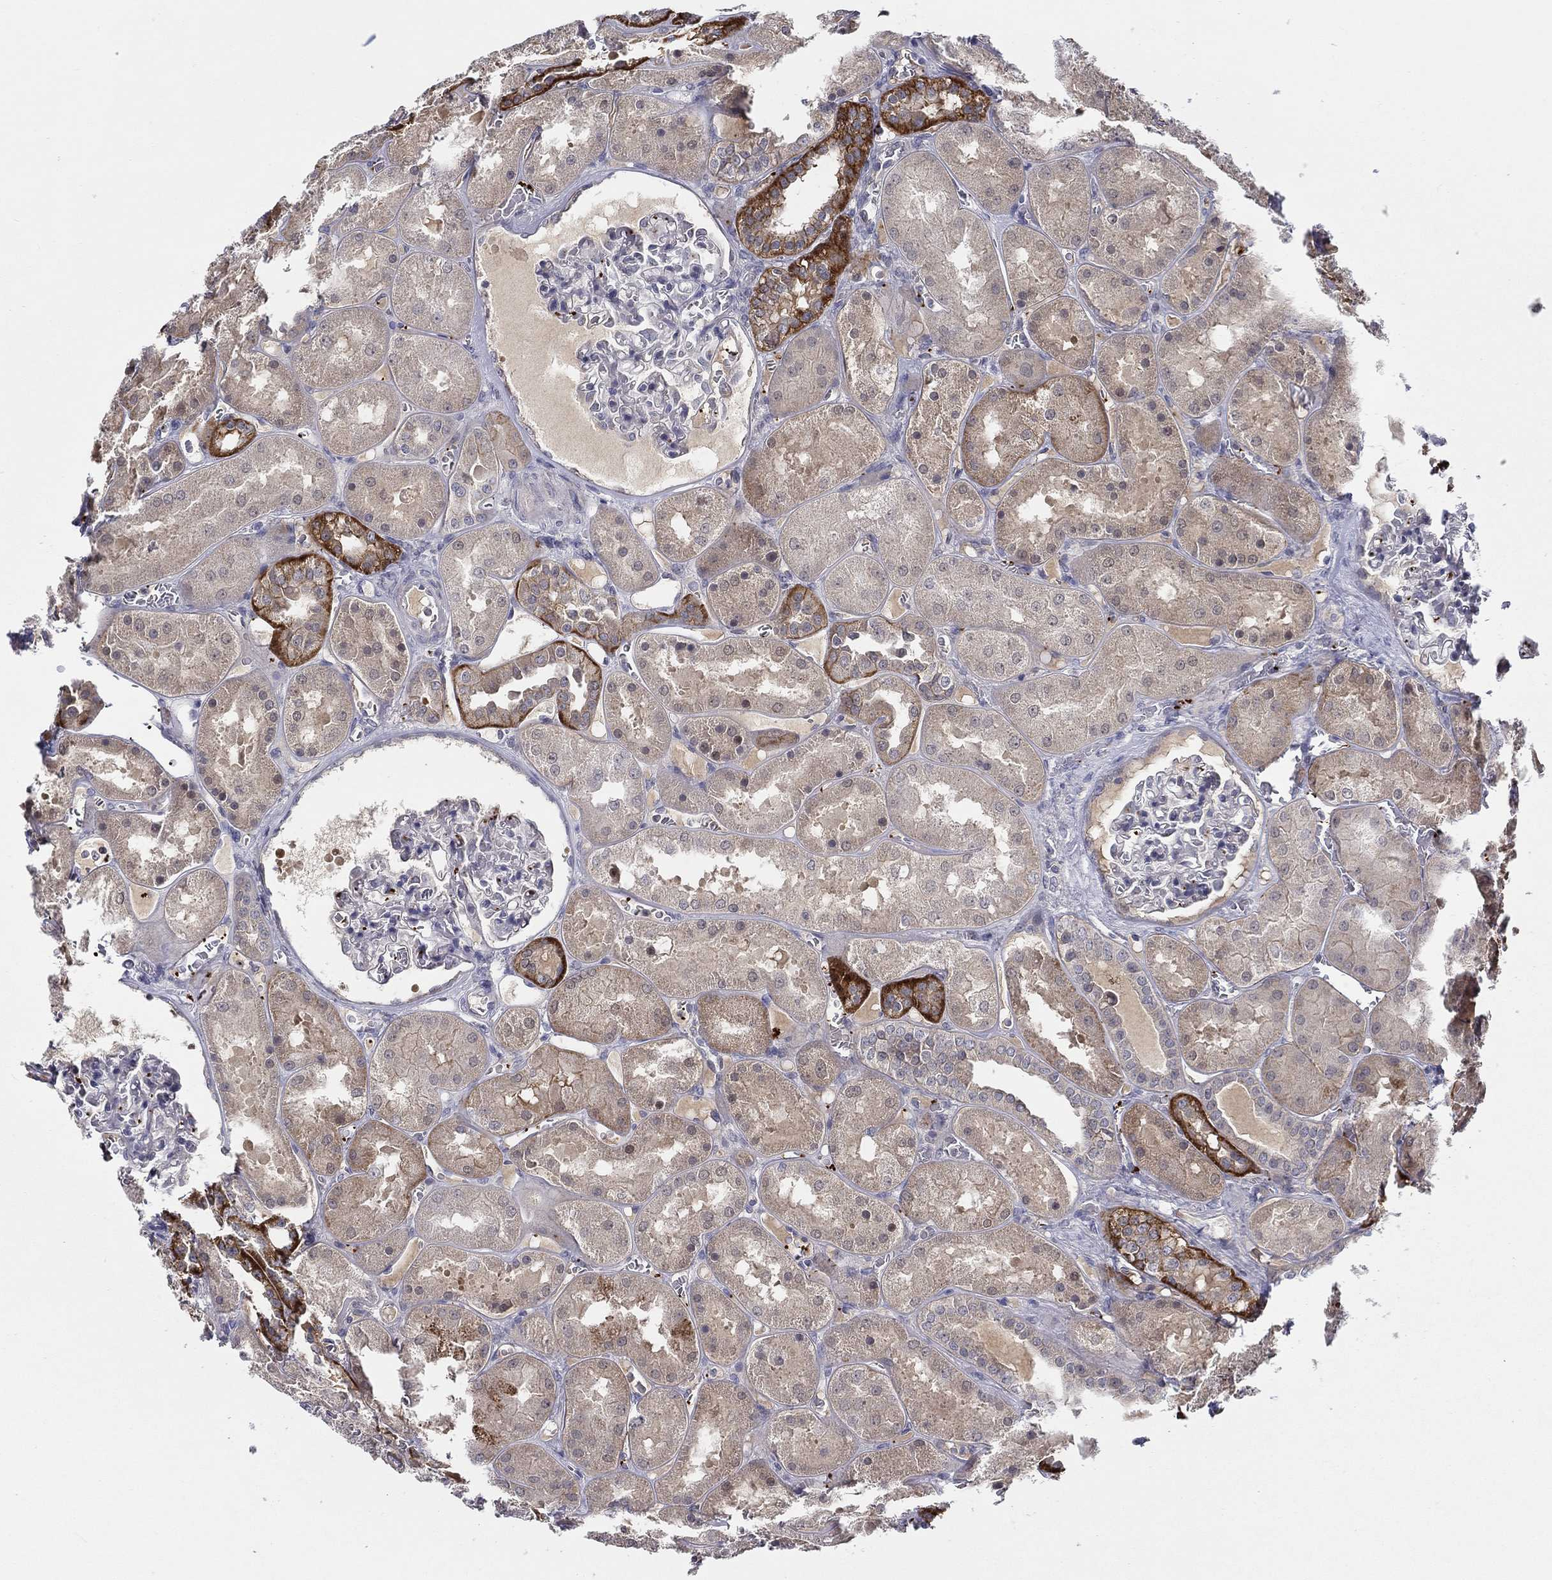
{"staining": {"intensity": "negative", "quantity": "none", "location": "none"}, "tissue": "kidney", "cell_type": "Cells in glomeruli", "image_type": "normal", "snomed": [{"axis": "morphology", "description": "Normal tissue, NOS"}, {"axis": "topography", "description": "Kidney"}], "caption": "Normal kidney was stained to show a protein in brown. There is no significant expression in cells in glomeruli. (Immunohistochemistry (ihc), brightfield microscopy, high magnification).", "gene": "ALOX12", "patient": {"sex": "male", "age": 73}}